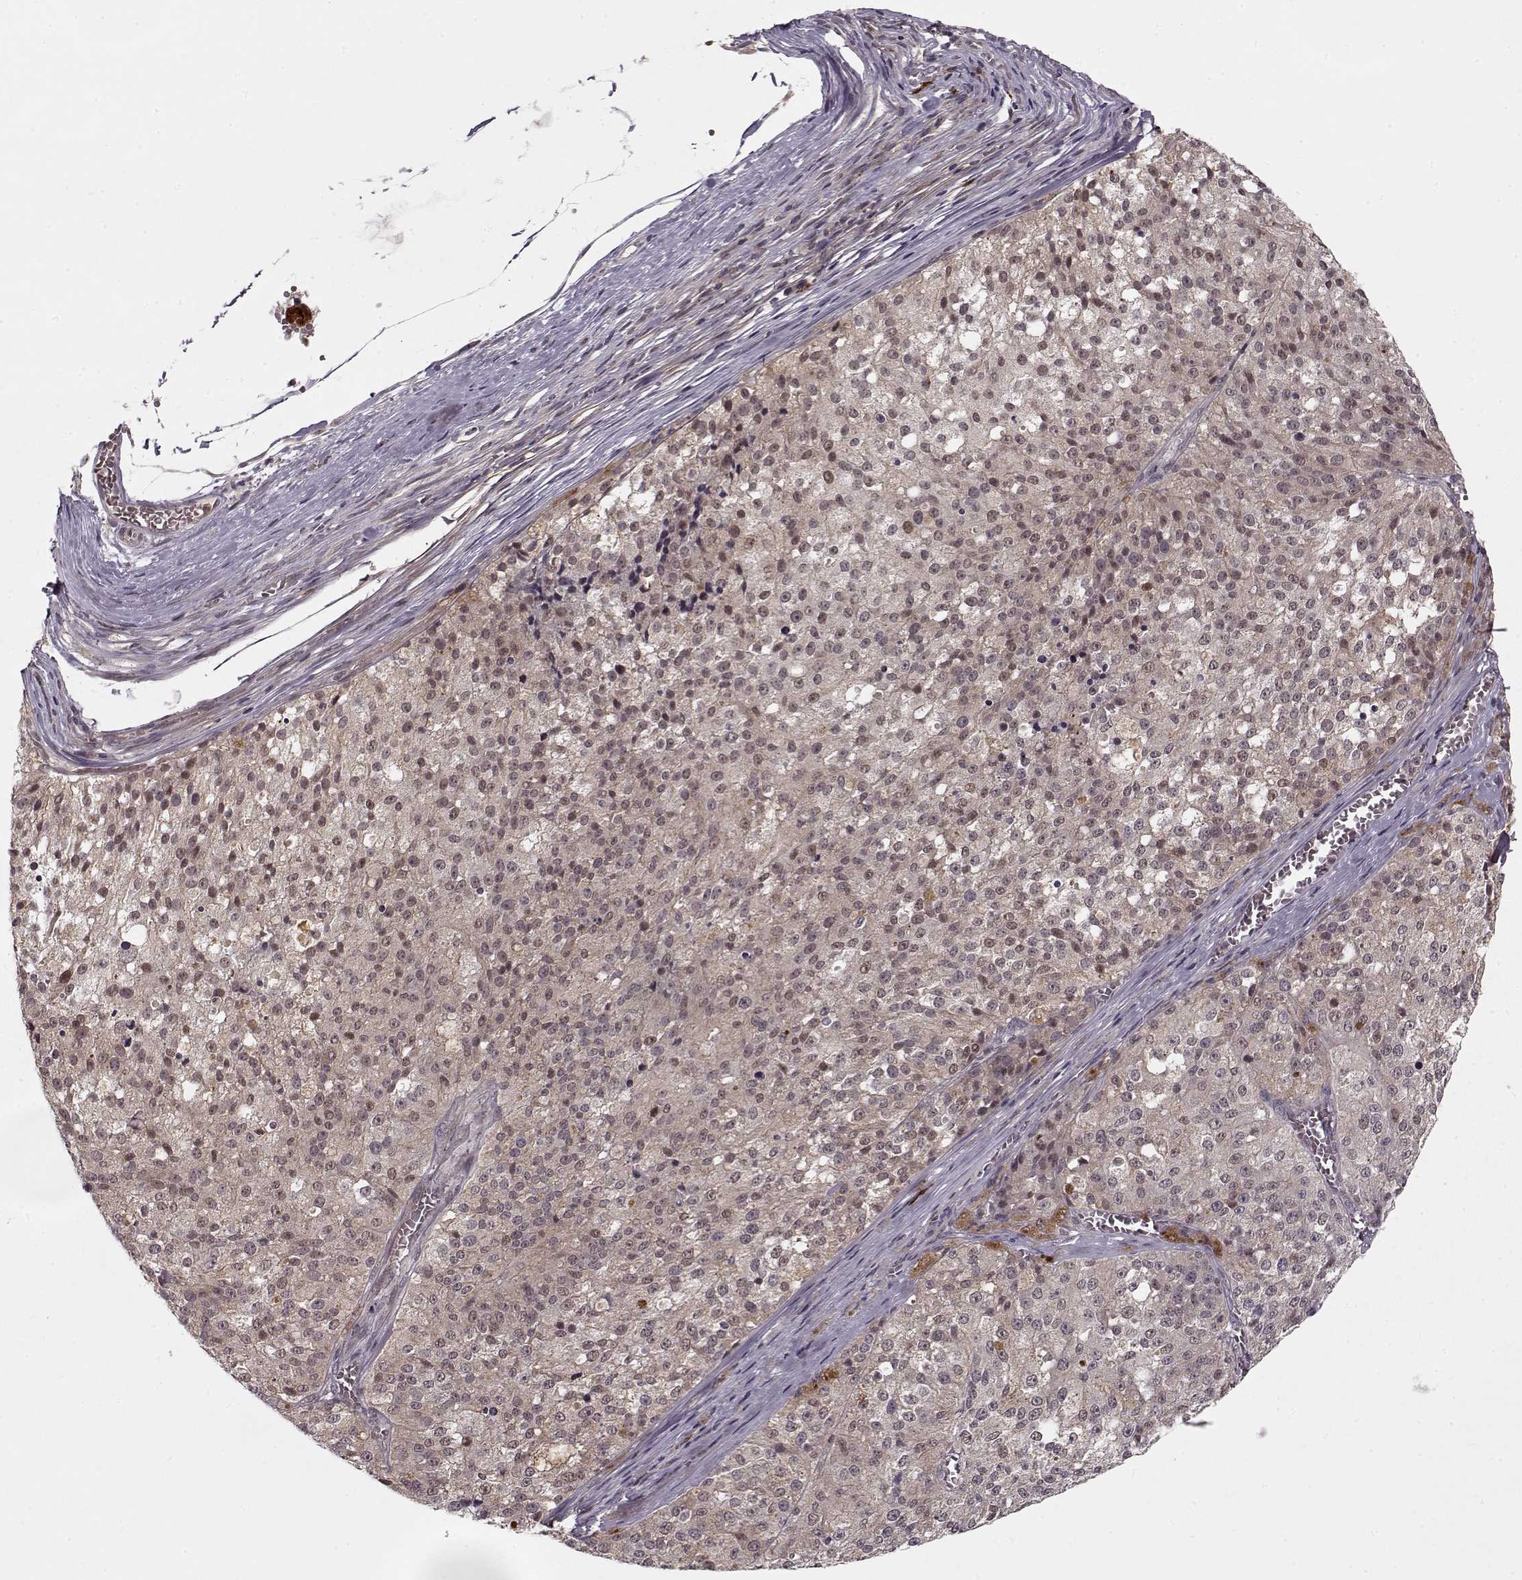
{"staining": {"intensity": "negative", "quantity": "none", "location": "none"}, "tissue": "melanoma", "cell_type": "Tumor cells", "image_type": "cancer", "snomed": [{"axis": "morphology", "description": "Malignant melanoma, Metastatic site"}, {"axis": "topography", "description": "Lymph node"}], "caption": "Melanoma stained for a protein using immunohistochemistry displays no staining tumor cells.", "gene": "DENND4B", "patient": {"sex": "female", "age": 64}}